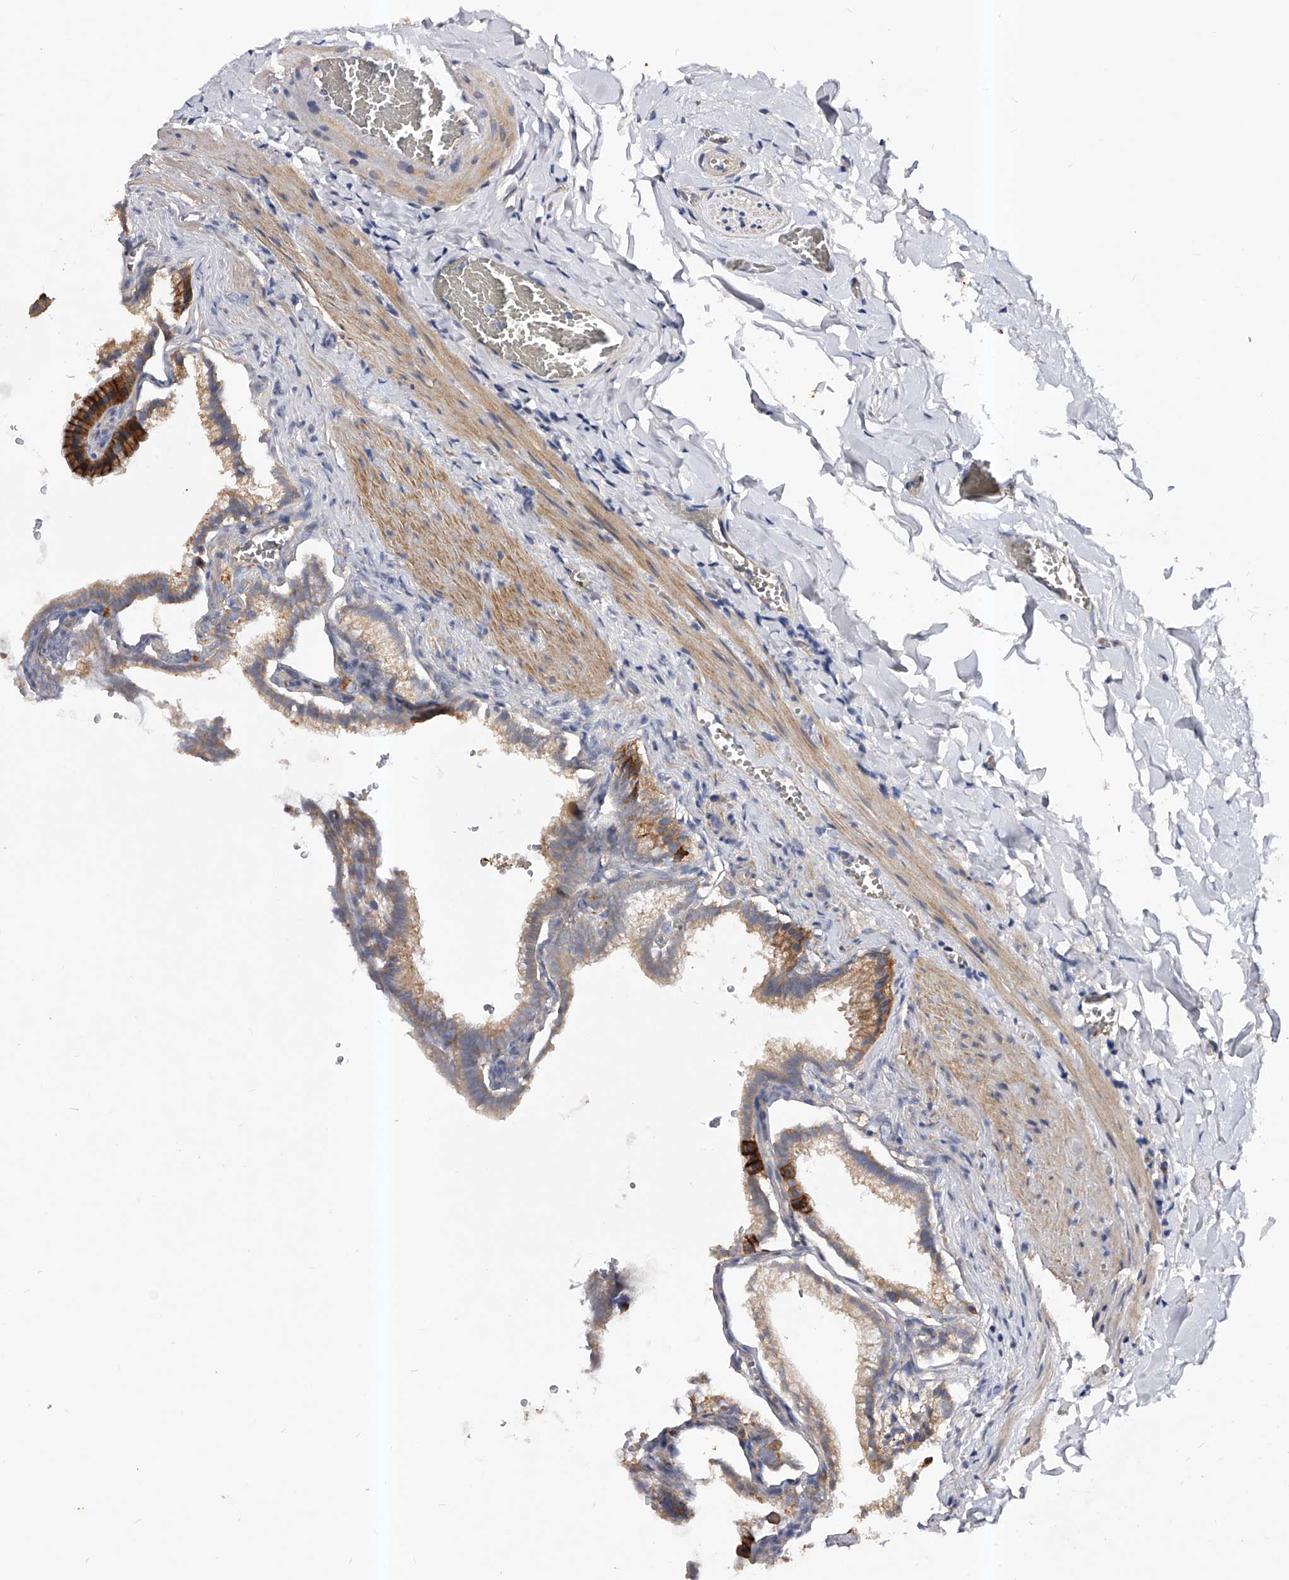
{"staining": {"intensity": "strong", "quantity": "25%-75%", "location": "cytoplasmic/membranous"}, "tissue": "gallbladder", "cell_type": "Glandular cells", "image_type": "normal", "snomed": [{"axis": "morphology", "description": "Normal tissue, NOS"}, {"axis": "topography", "description": "Gallbladder"}], "caption": "High-magnification brightfield microscopy of unremarkable gallbladder stained with DAB (brown) and counterstained with hematoxylin (blue). glandular cells exhibit strong cytoplasmic/membranous positivity is identified in about25%-75% of cells. The protein of interest is shown in brown color, while the nuclei are stained blue.", "gene": "ARL4C", "patient": {"sex": "male", "age": 38}}